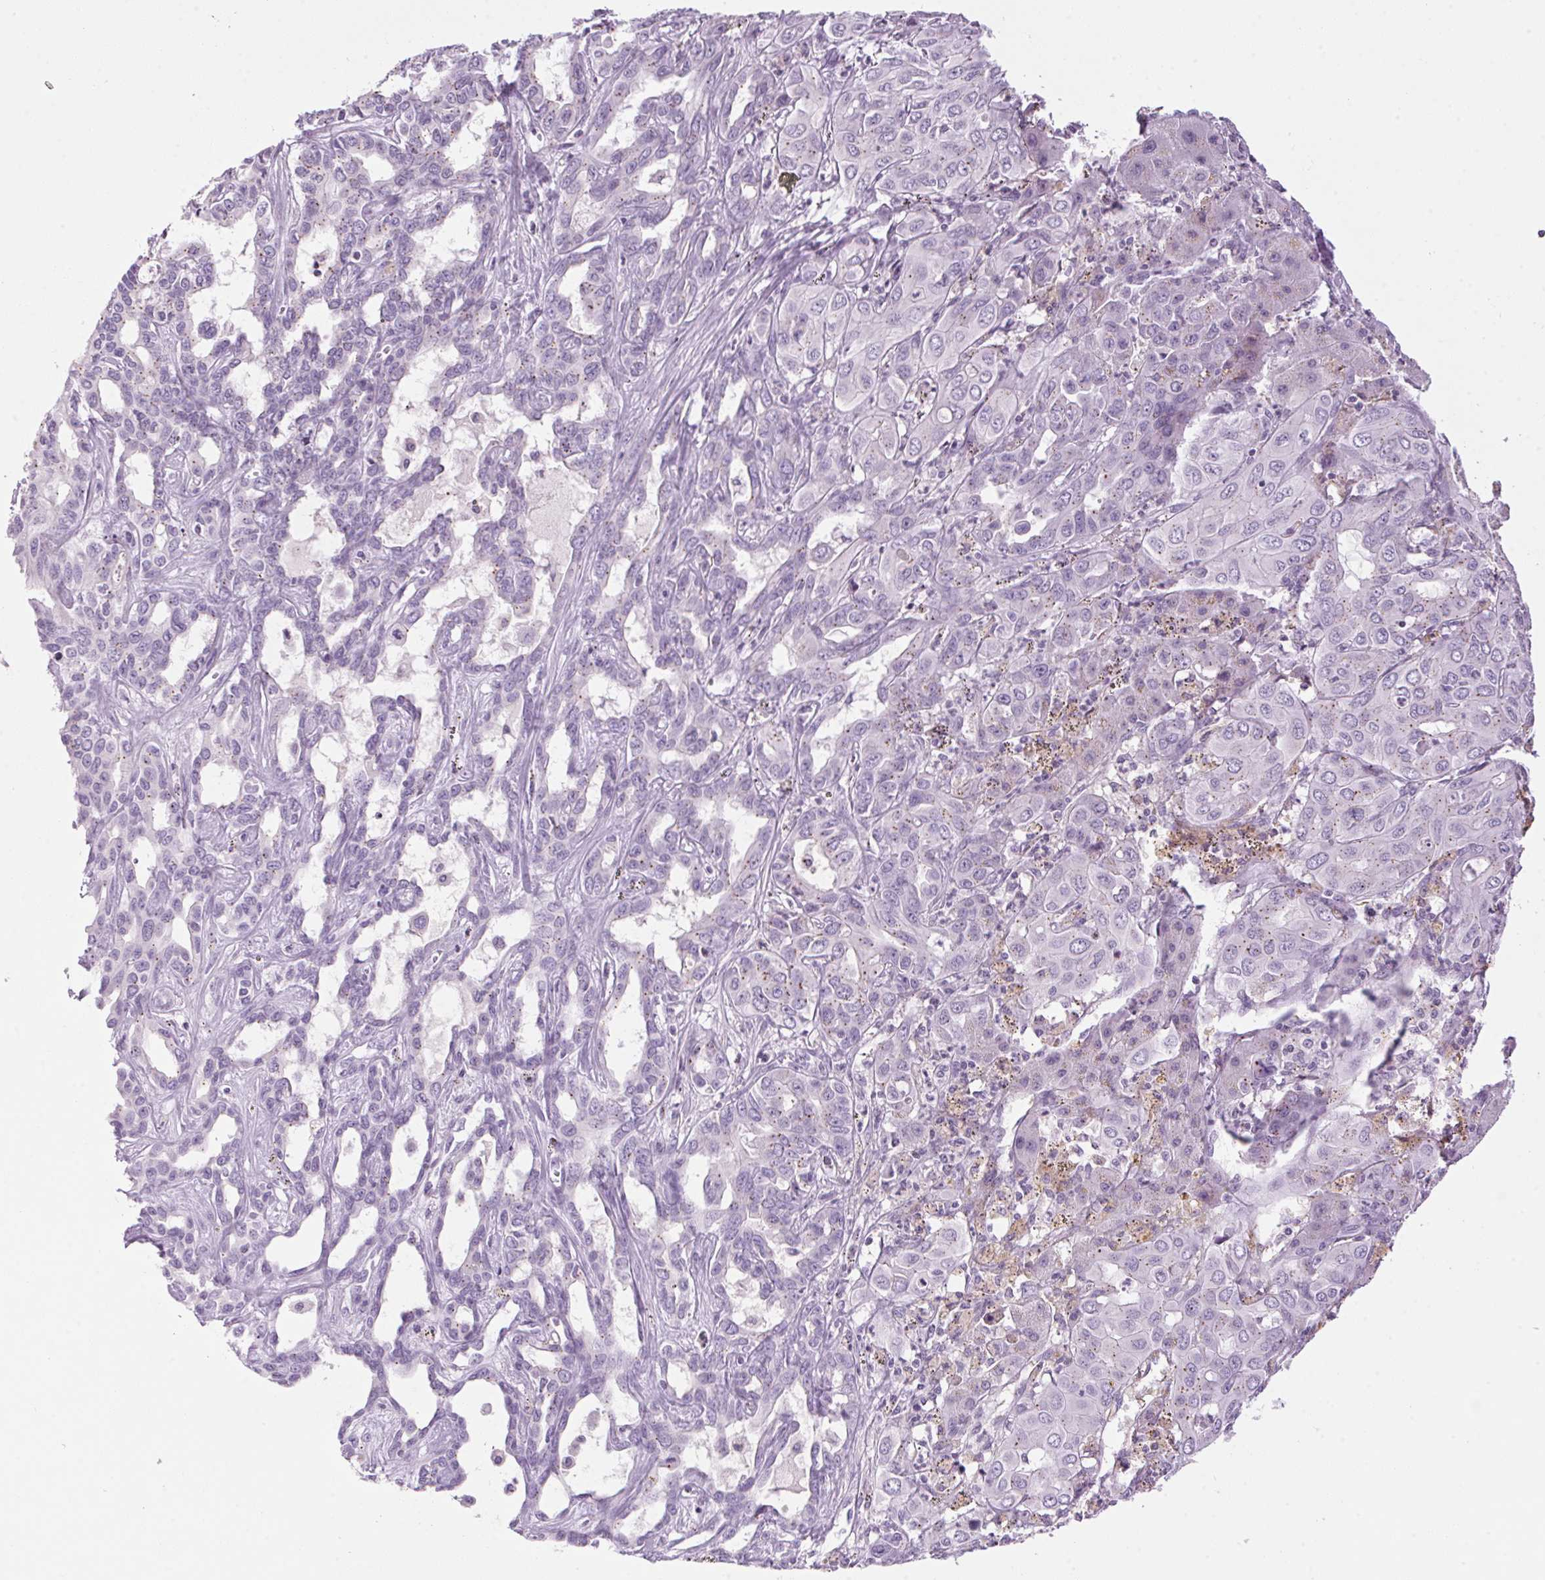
{"staining": {"intensity": "negative", "quantity": "none", "location": "none"}, "tissue": "liver cancer", "cell_type": "Tumor cells", "image_type": "cancer", "snomed": [{"axis": "morphology", "description": "Cholangiocarcinoma"}, {"axis": "topography", "description": "Liver"}], "caption": "IHC micrograph of human liver cancer (cholangiocarcinoma) stained for a protein (brown), which displays no expression in tumor cells.", "gene": "TMEM88B", "patient": {"sex": "female", "age": 60}}